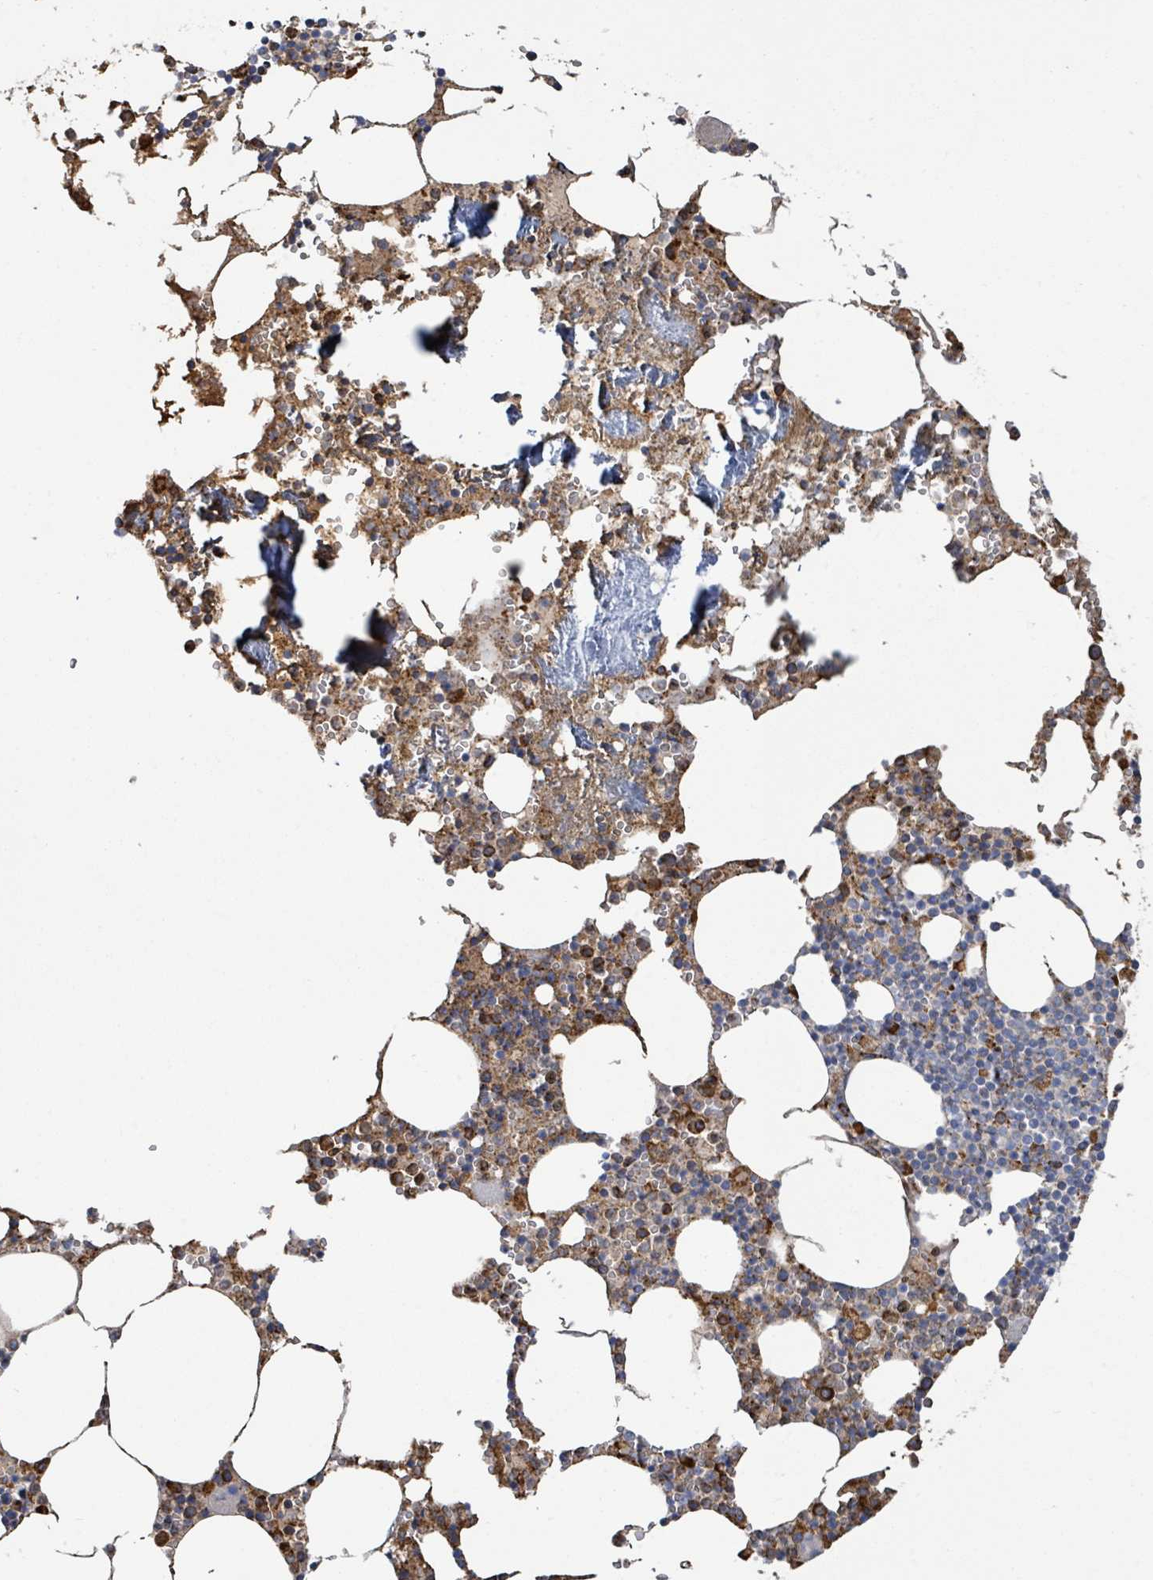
{"staining": {"intensity": "strong", "quantity": "25%-75%", "location": "cytoplasmic/membranous"}, "tissue": "bone marrow", "cell_type": "Hematopoietic cells", "image_type": "normal", "snomed": [{"axis": "morphology", "description": "Normal tissue, NOS"}, {"axis": "topography", "description": "Bone marrow"}], "caption": "The histopathology image reveals staining of normal bone marrow, revealing strong cytoplasmic/membranous protein positivity (brown color) within hematopoietic cells. The staining was performed using DAB to visualize the protein expression in brown, while the nuclei were stained in blue with hematoxylin (Magnification: 20x).", "gene": "RFPL4AL1", "patient": {"sex": "male", "age": 54}}